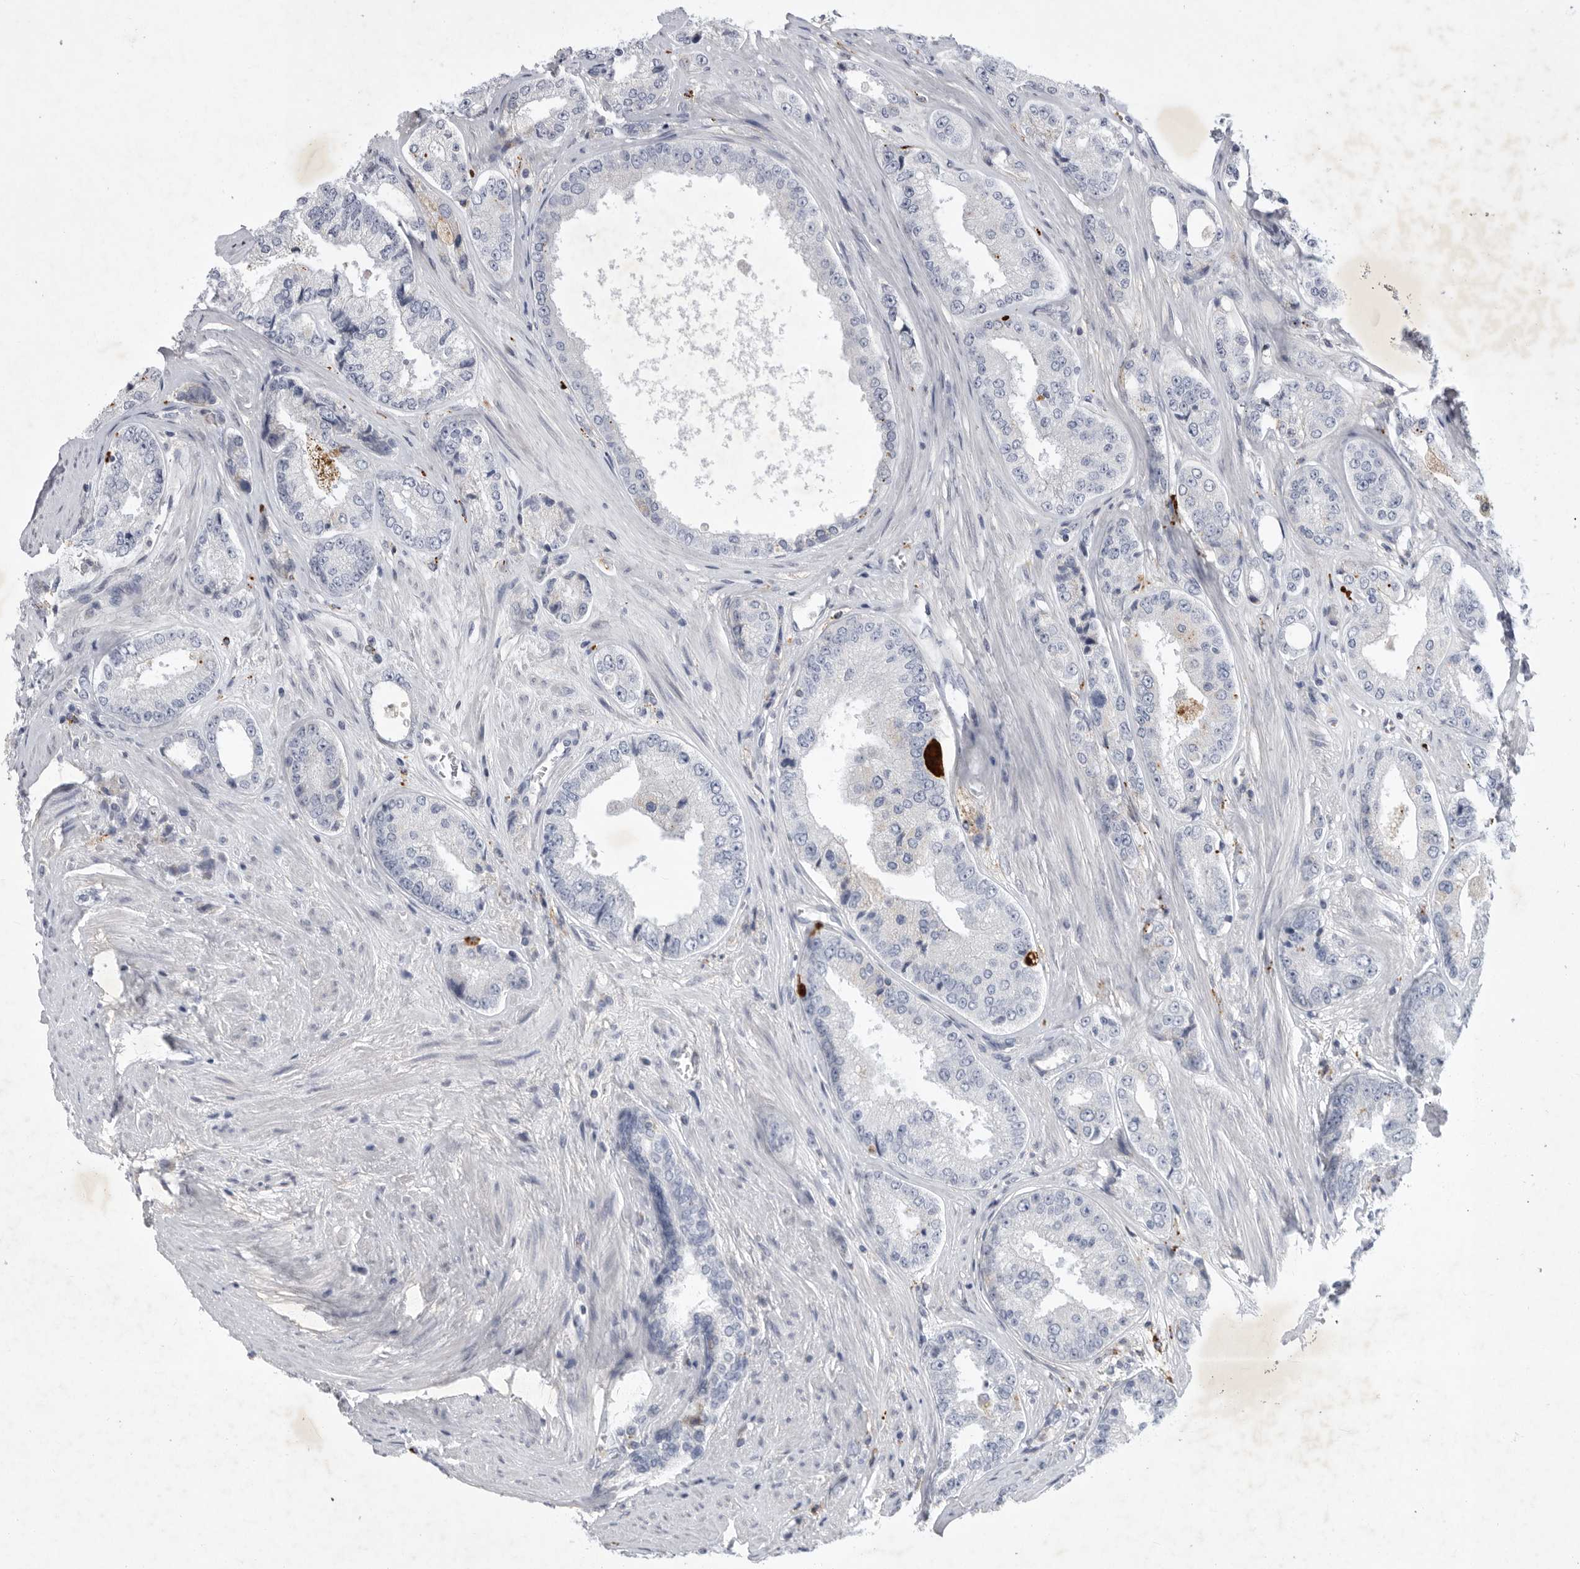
{"staining": {"intensity": "negative", "quantity": "none", "location": "none"}, "tissue": "prostate cancer", "cell_type": "Tumor cells", "image_type": "cancer", "snomed": [{"axis": "morphology", "description": "Adenocarcinoma, High grade"}, {"axis": "topography", "description": "Prostate"}], "caption": "Prostate cancer stained for a protein using IHC exhibits no staining tumor cells.", "gene": "SIGLEC10", "patient": {"sex": "male", "age": 61}}